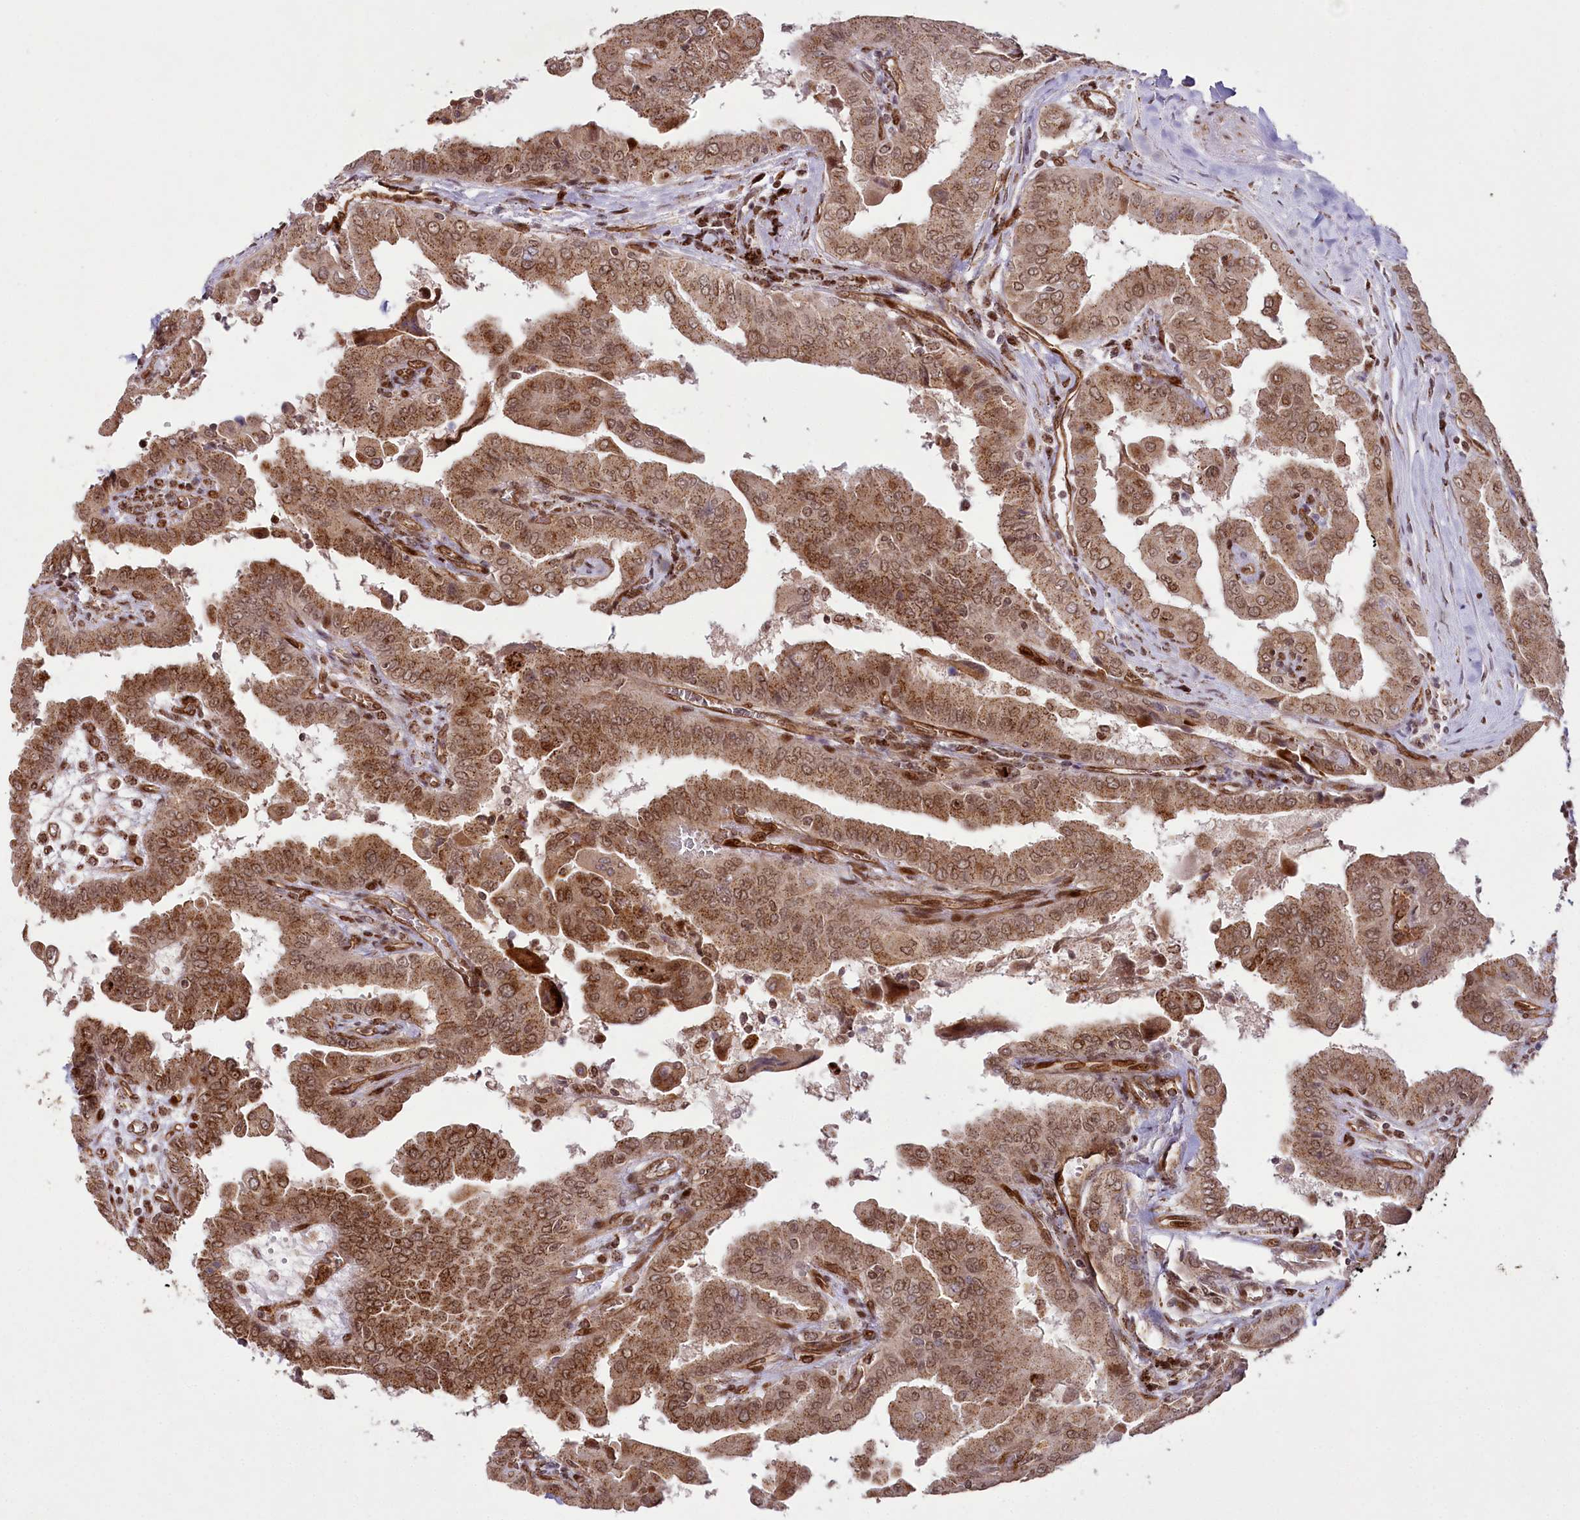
{"staining": {"intensity": "moderate", "quantity": ">75%", "location": "cytoplasmic/membranous,nuclear"}, "tissue": "thyroid cancer", "cell_type": "Tumor cells", "image_type": "cancer", "snomed": [{"axis": "morphology", "description": "Papillary adenocarcinoma, NOS"}, {"axis": "topography", "description": "Thyroid gland"}], "caption": "Papillary adenocarcinoma (thyroid) stained for a protein (brown) exhibits moderate cytoplasmic/membranous and nuclear positive staining in about >75% of tumor cells.", "gene": "COPG1", "patient": {"sex": "male", "age": 33}}